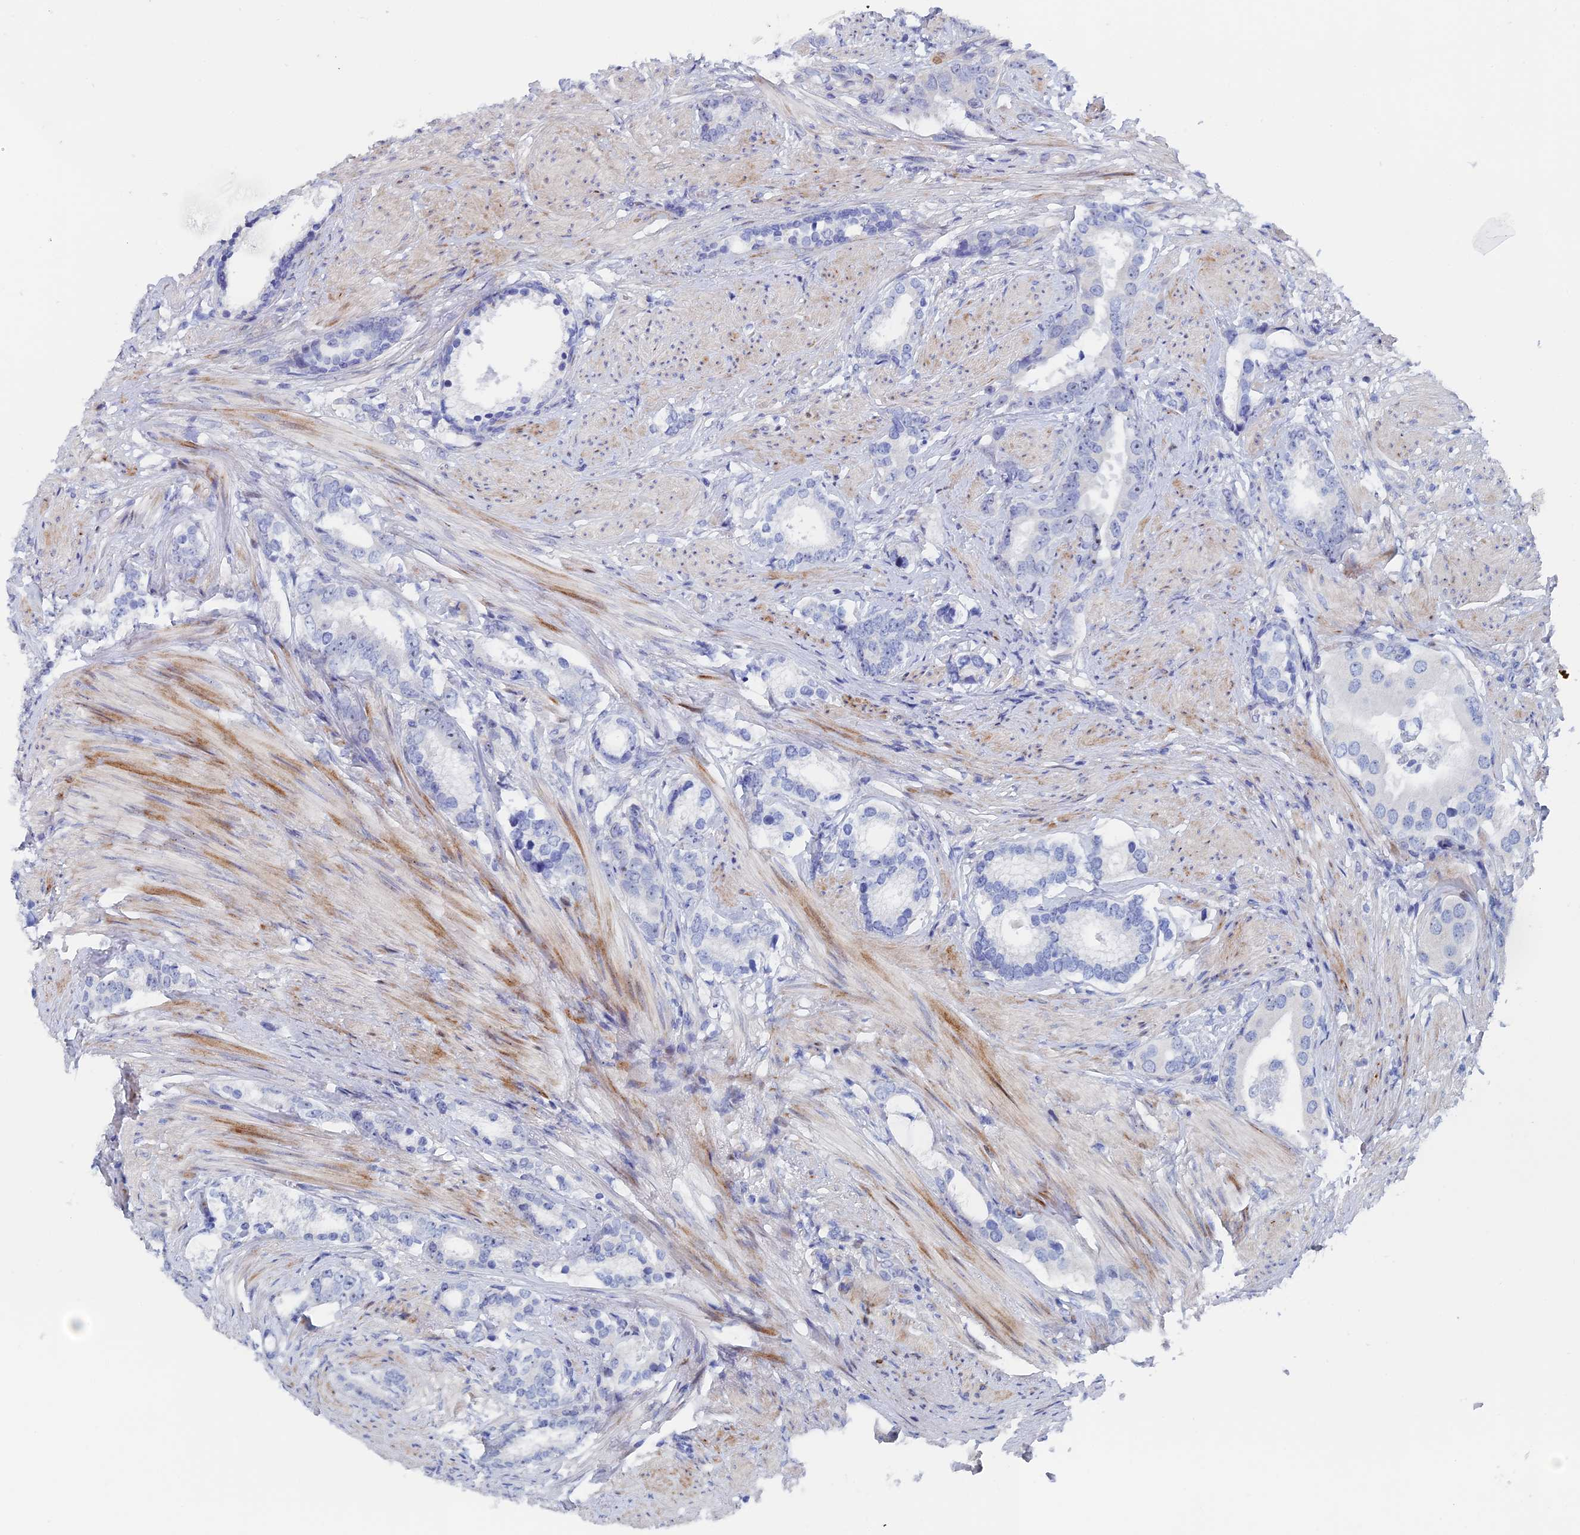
{"staining": {"intensity": "negative", "quantity": "none", "location": "none"}, "tissue": "prostate cancer", "cell_type": "Tumor cells", "image_type": "cancer", "snomed": [{"axis": "morphology", "description": "Adenocarcinoma, Low grade"}, {"axis": "topography", "description": "Prostate"}], "caption": "DAB immunohistochemical staining of human prostate cancer shows no significant expression in tumor cells.", "gene": "DRGX", "patient": {"sex": "male", "age": 71}}